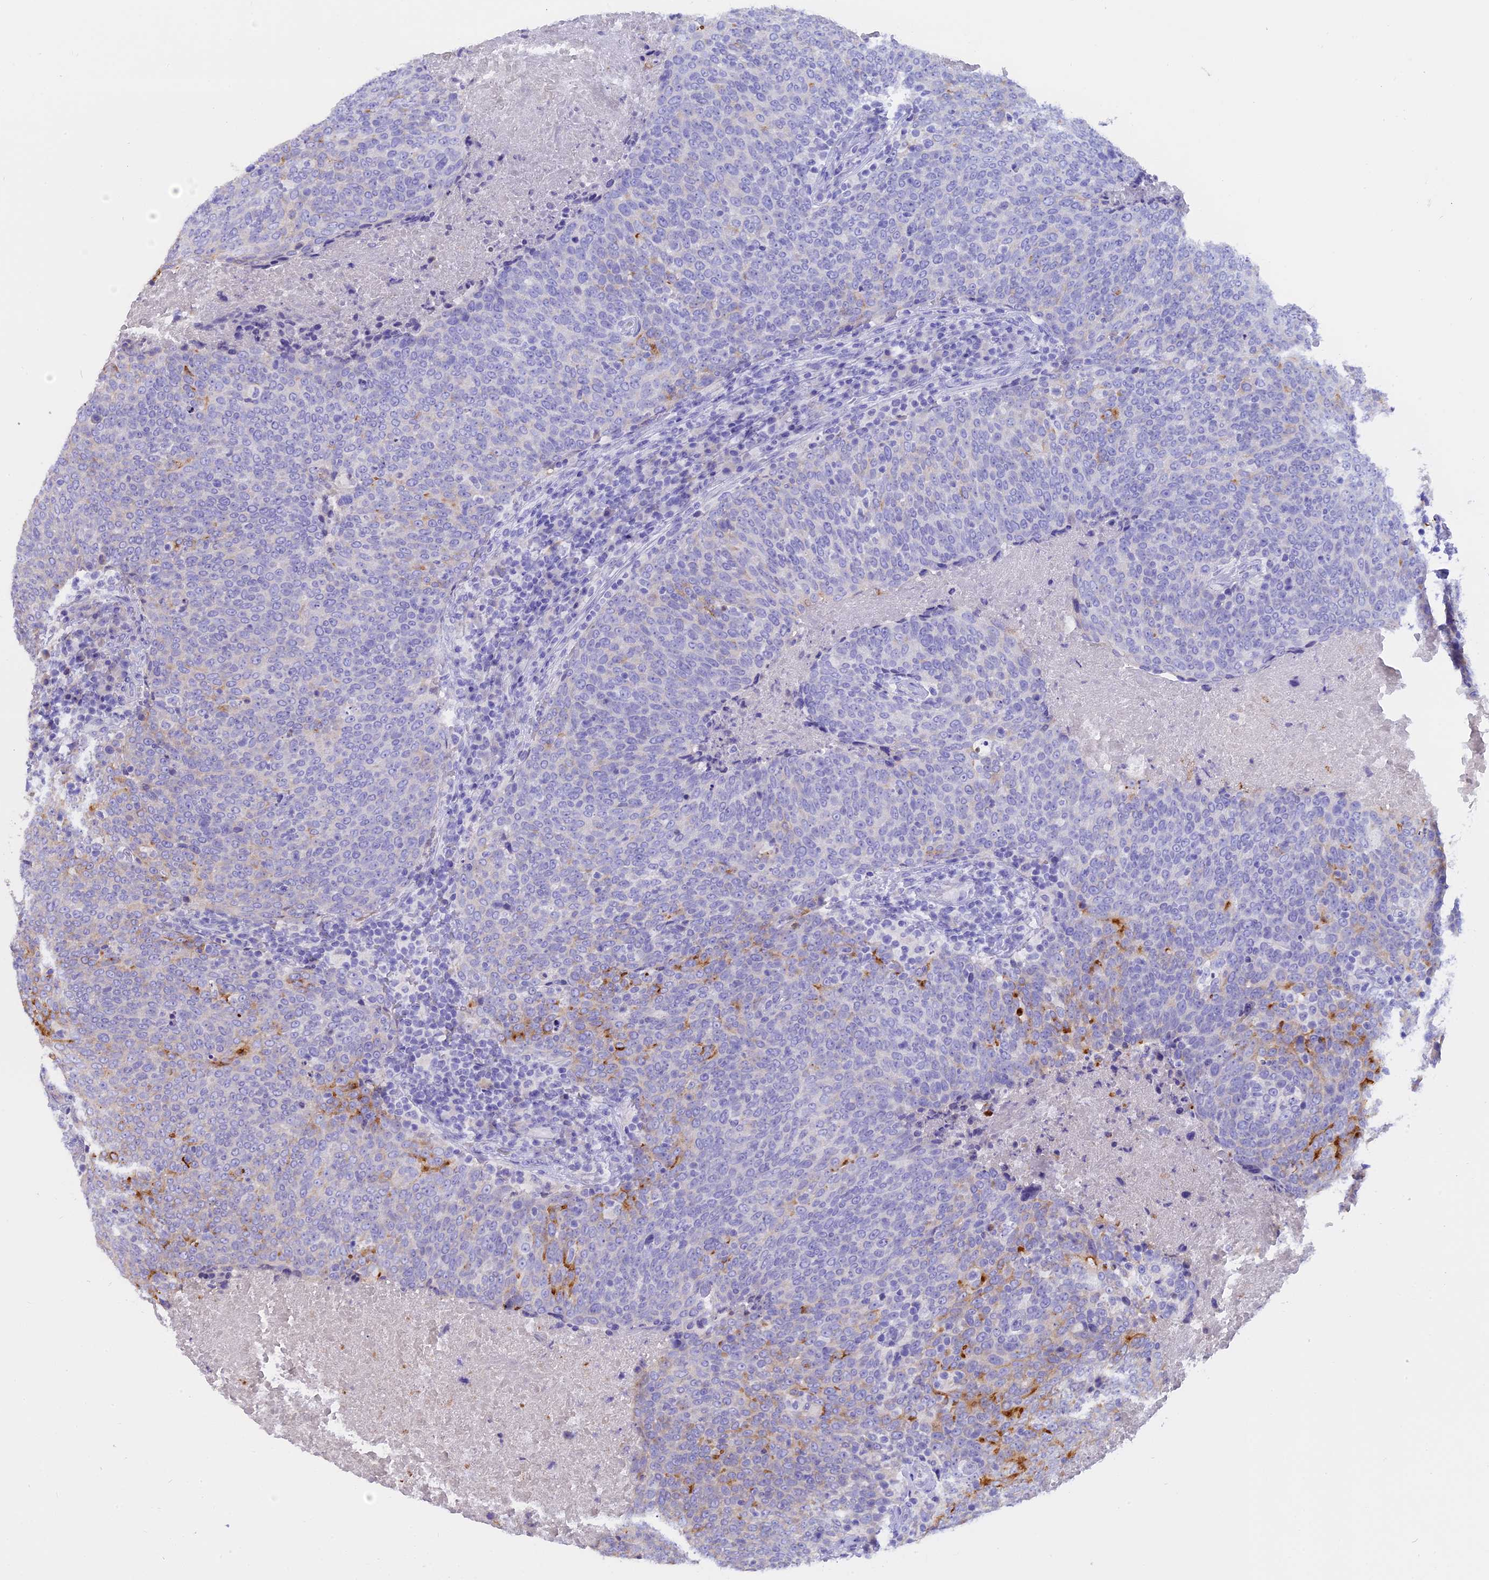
{"staining": {"intensity": "moderate", "quantity": "<25%", "location": "cytoplasmic/membranous"}, "tissue": "head and neck cancer", "cell_type": "Tumor cells", "image_type": "cancer", "snomed": [{"axis": "morphology", "description": "Squamous cell carcinoma, NOS"}, {"axis": "morphology", "description": "Squamous cell carcinoma, metastatic, NOS"}, {"axis": "topography", "description": "Lymph node"}, {"axis": "topography", "description": "Head-Neck"}], "caption": "Moderate cytoplasmic/membranous protein staining is present in approximately <25% of tumor cells in squamous cell carcinoma (head and neck).", "gene": "WFDC2", "patient": {"sex": "male", "age": 62}}